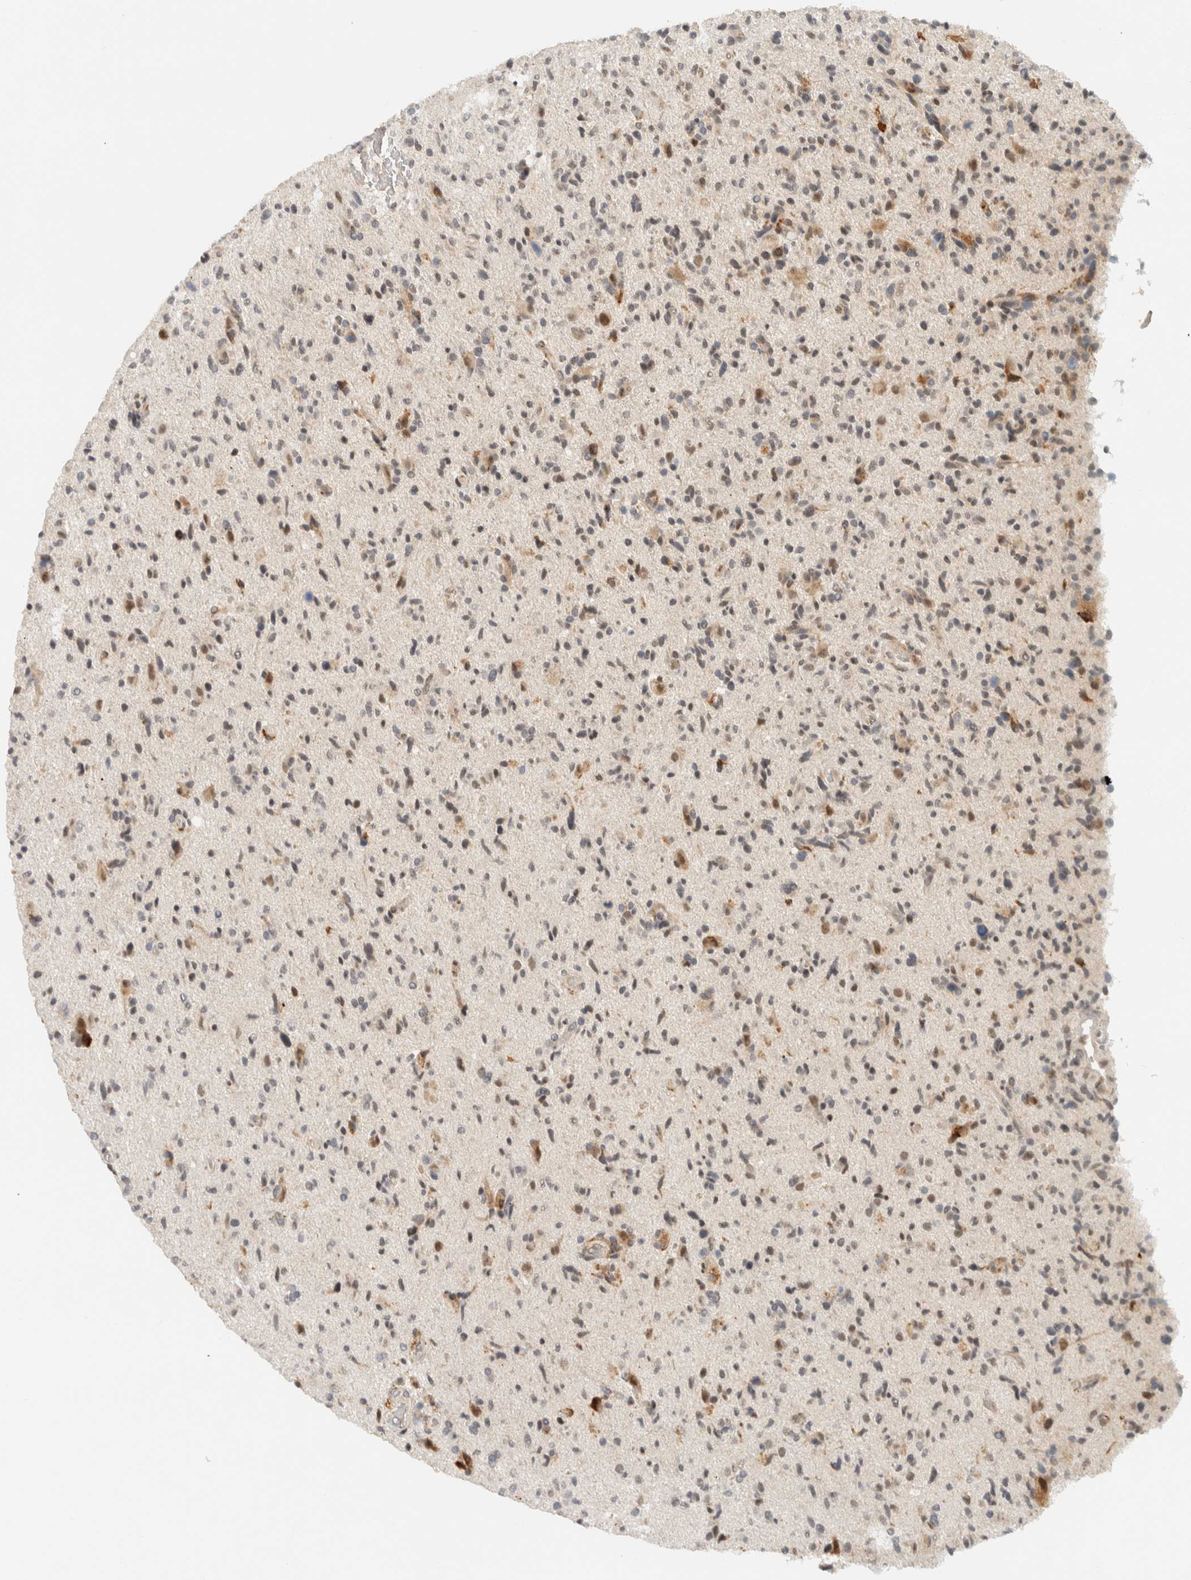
{"staining": {"intensity": "weak", "quantity": "<25%", "location": "nuclear"}, "tissue": "glioma", "cell_type": "Tumor cells", "image_type": "cancer", "snomed": [{"axis": "morphology", "description": "Glioma, malignant, High grade"}, {"axis": "topography", "description": "Brain"}], "caption": "DAB immunohistochemical staining of human glioma reveals no significant positivity in tumor cells.", "gene": "ITPRID1", "patient": {"sex": "male", "age": 72}}